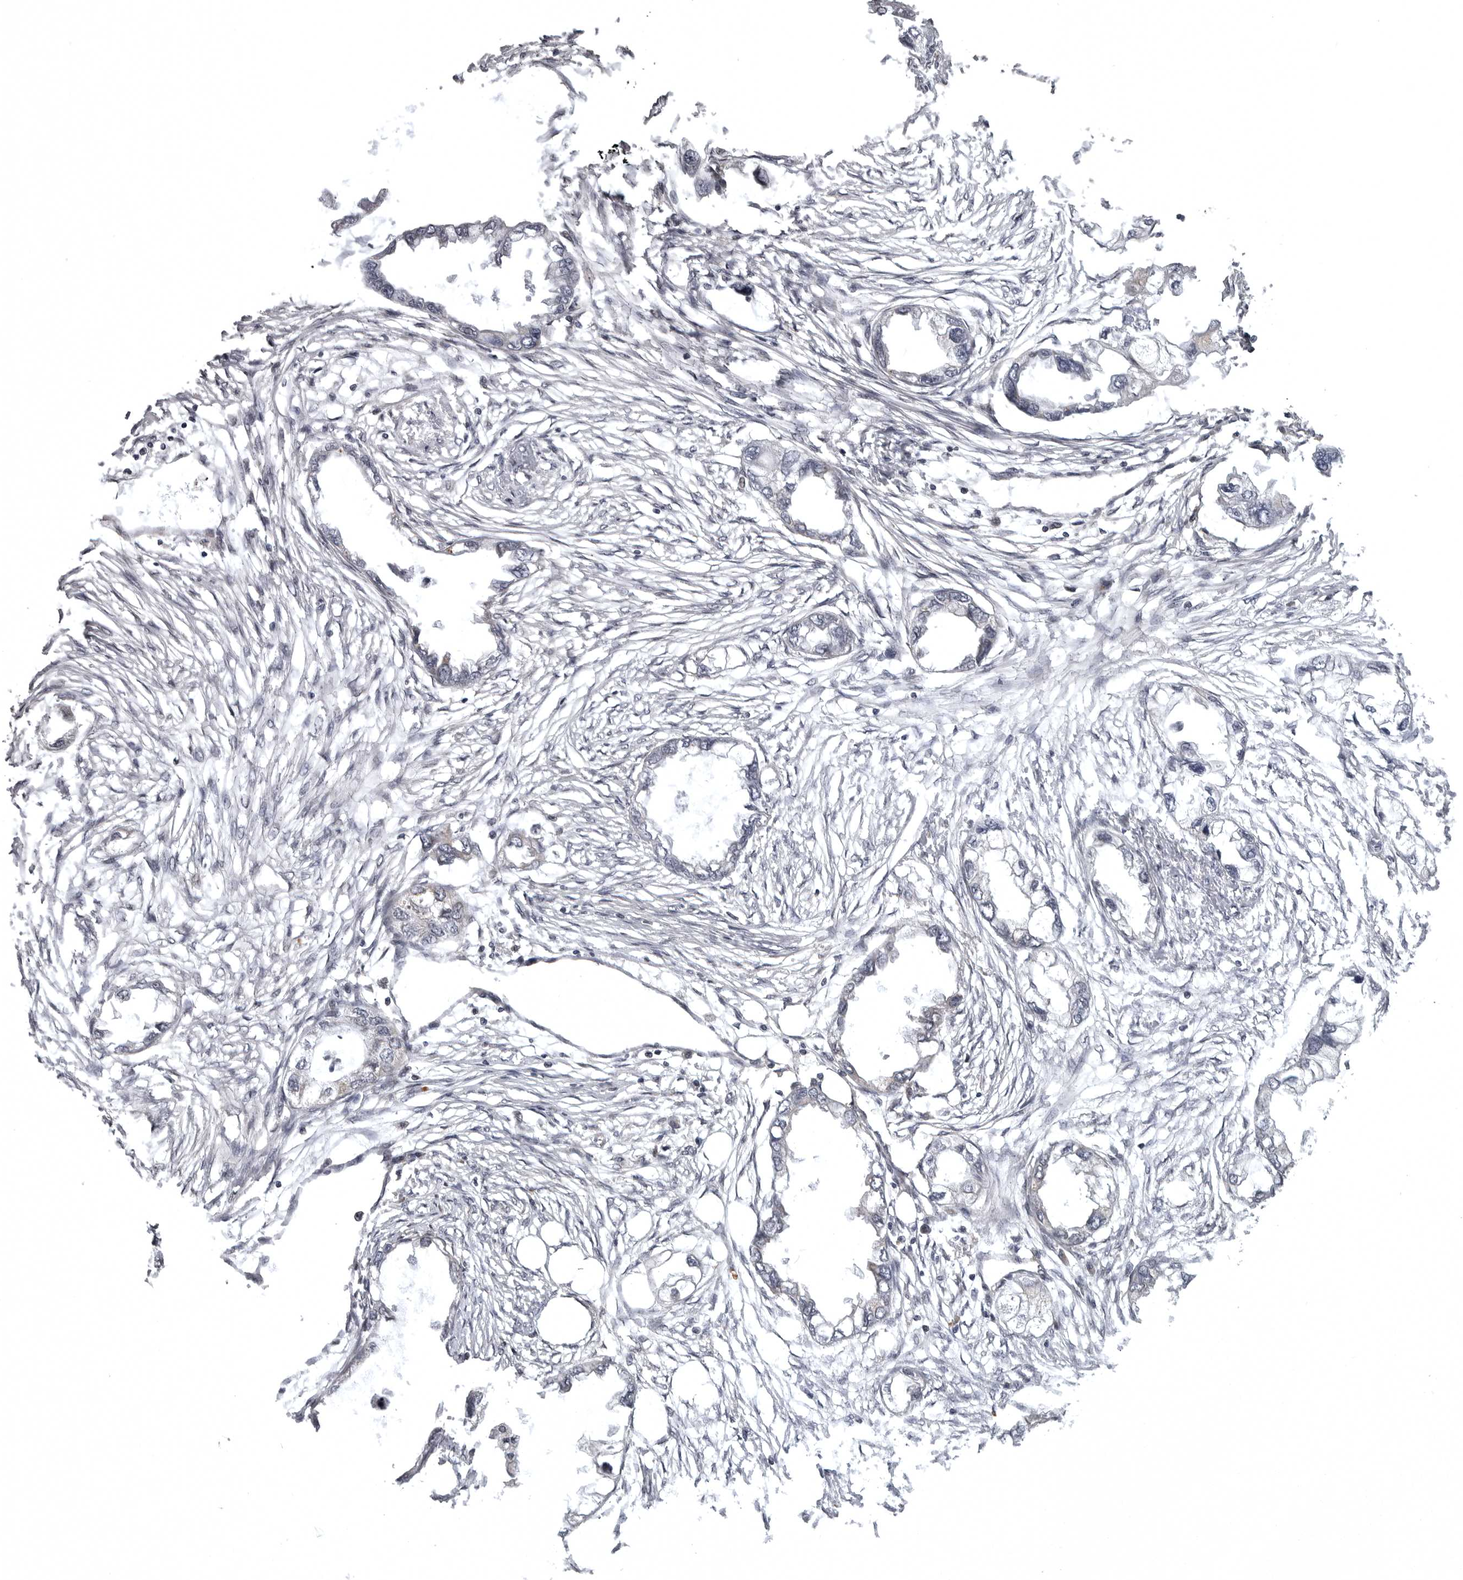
{"staining": {"intensity": "negative", "quantity": "none", "location": "none"}, "tissue": "endometrial cancer", "cell_type": "Tumor cells", "image_type": "cancer", "snomed": [{"axis": "morphology", "description": "Adenocarcinoma, NOS"}, {"axis": "morphology", "description": "Adenocarcinoma, metastatic, NOS"}, {"axis": "topography", "description": "Adipose tissue"}, {"axis": "topography", "description": "Endometrium"}], "caption": "Immunohistochemical staining of human metastatic adenocarcinoma (endometrial) displays no significant staining in tumor cells.", "gene": "SNX16", "patient": {"sex": "female", "age": 67}}